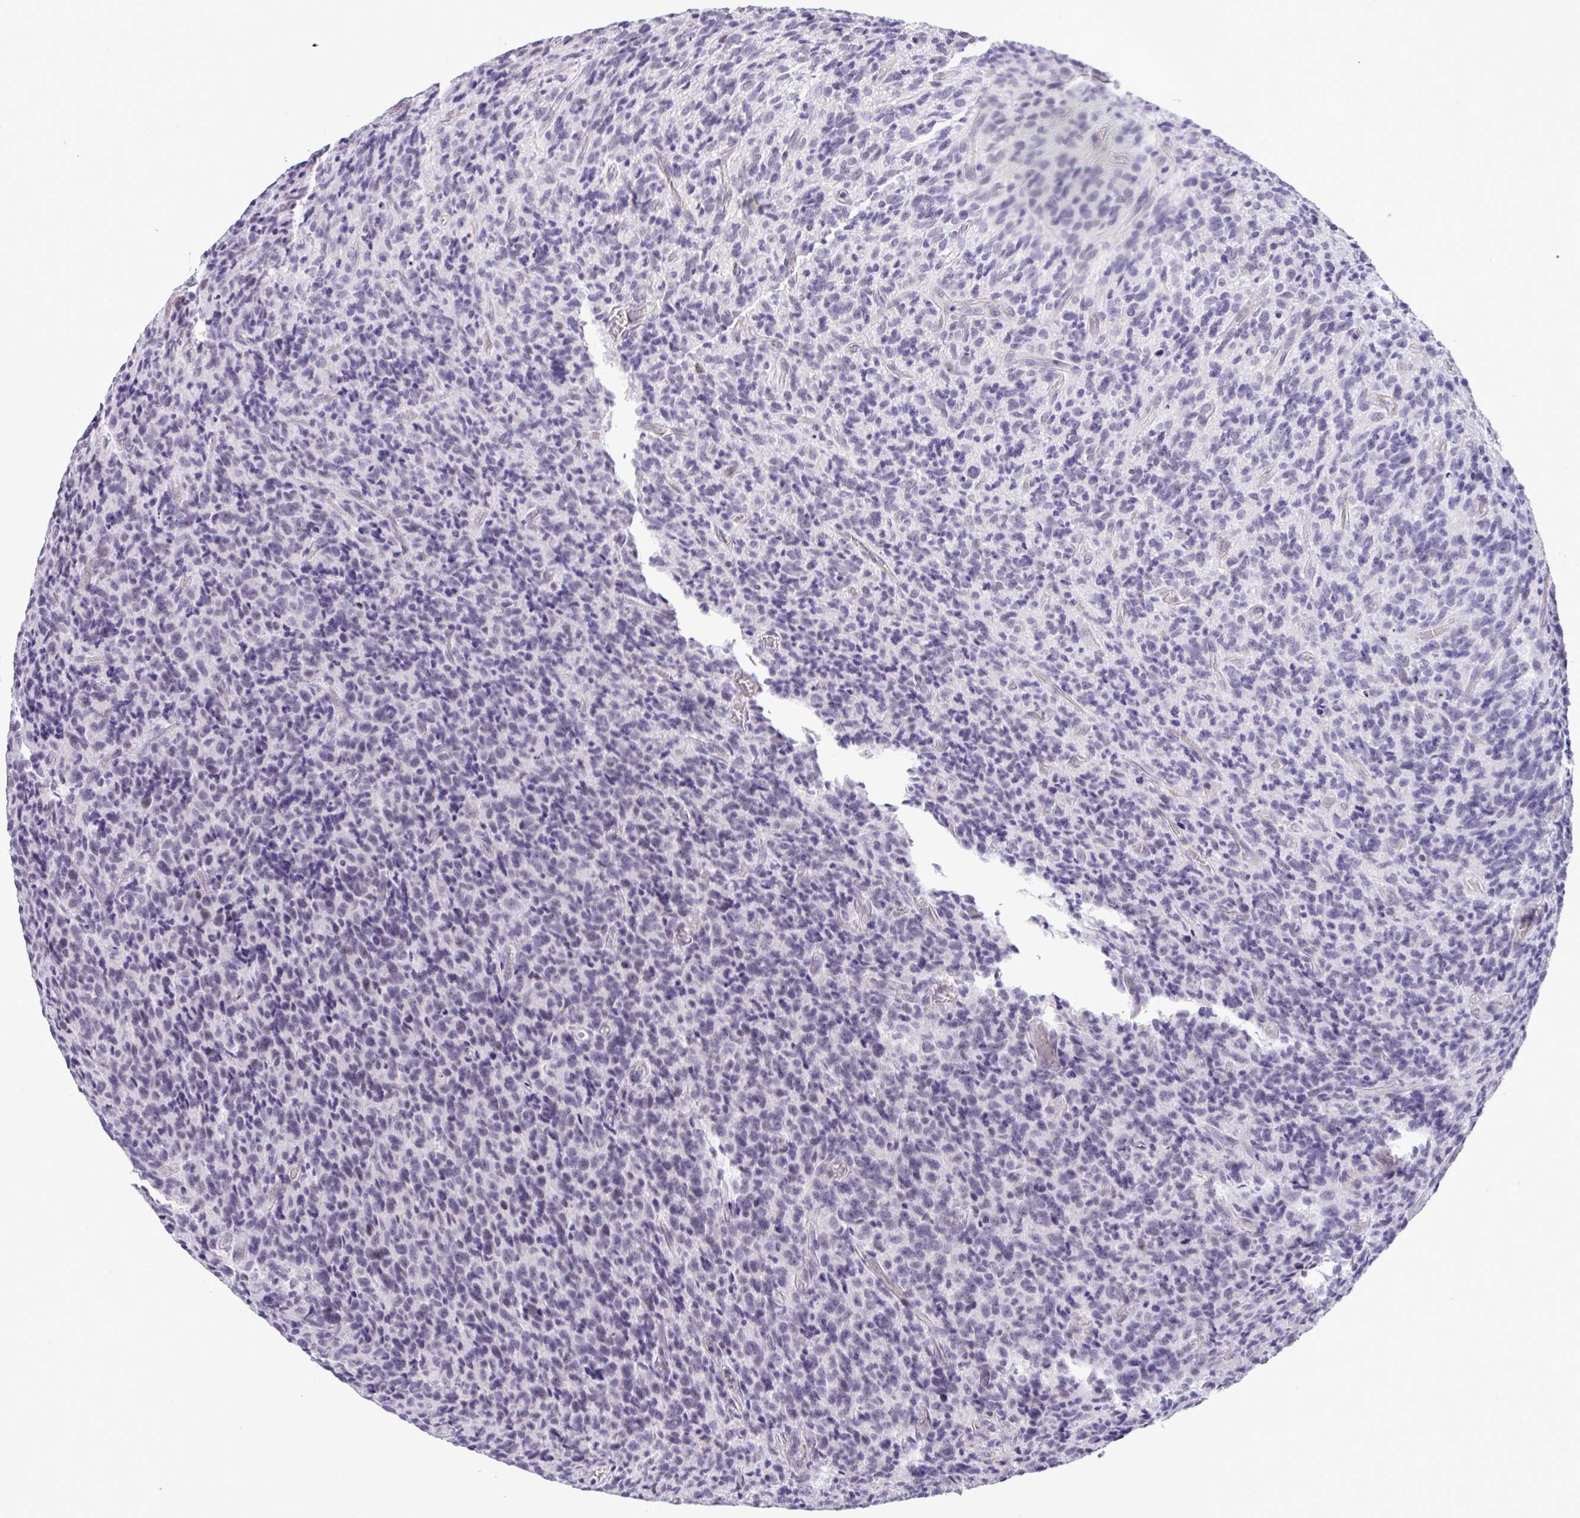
{"staining": {"intensity": "negative", "quantity": "none", "location": "none"}, "tissue": "glioma", "cell_type": "Tumor cells", "image_type": "cancer", "snomed": [{"axis": "morphology", "description": "Glioma, malignant, High grade"}, {"axis": "topography", "description": "Brain"}], "caption": "There is no significant expression in tumor cells of glioma. (Immunohistochemistry, brightfield microscopy, high magnification).", "gene": "YBX2", "patient": {"sex": "male", "age": 76}}